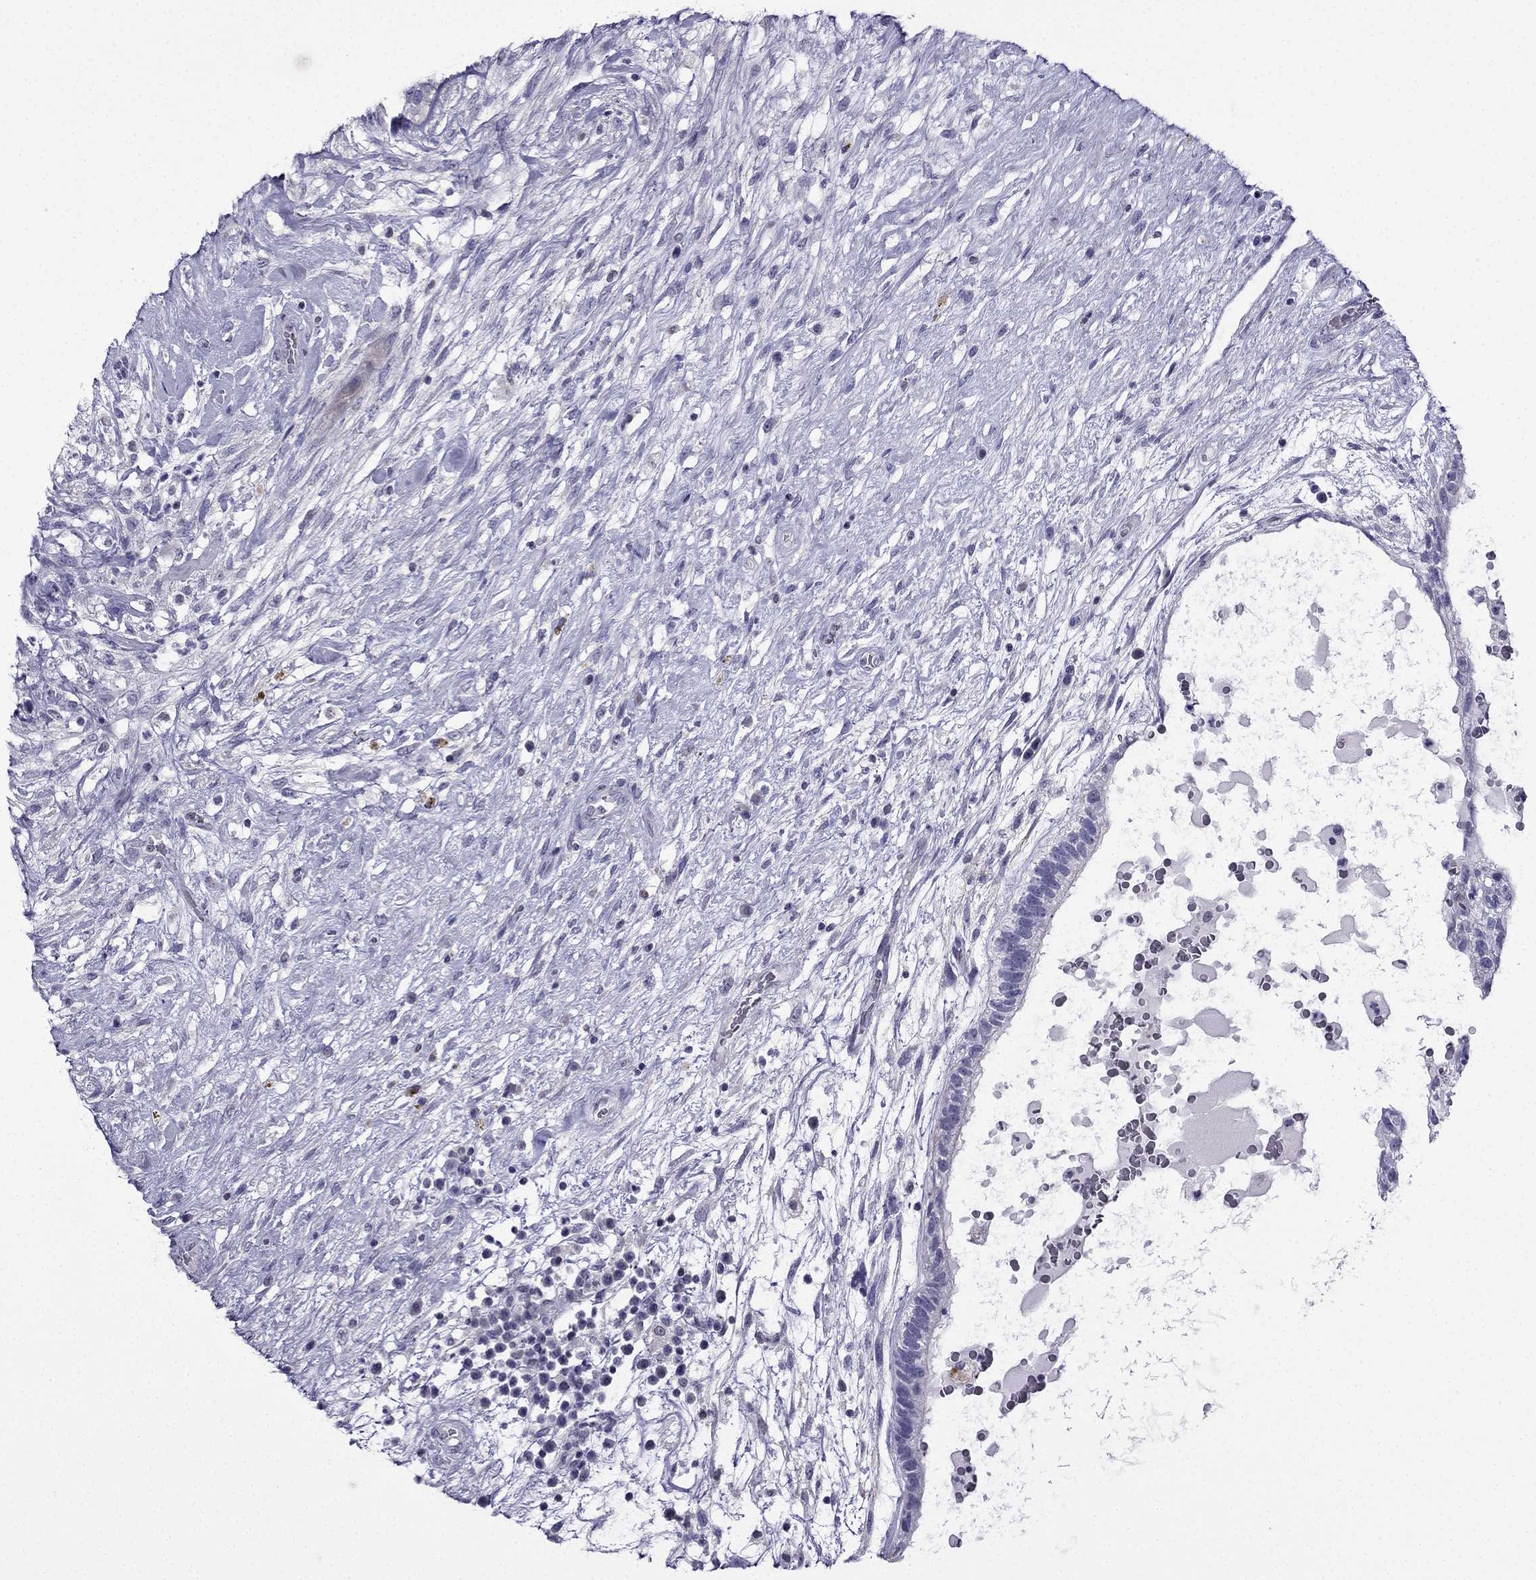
{"staining": {"intensity": "negative", "quantity": "none", "location": "none"}, "tissue": "testis cancer", "cell_type": "Tumor cells", "image_type": "cancer", "snomed": [{"axis": "morphology", "description": "Normal tissue, NOS"}, {"axis": "morphology", "description": "Carcinoma, Embryonal, NOS"}, {"axis": "topography", "description": "Testis"}], "caption": "This is an immunohistochemistry (IHC) micrograph of human embryonal carcinoma (testis). There is no expression in tumor cells.", "gene": "POM121L12", "patient": {"sex": "male", "age": 32}}